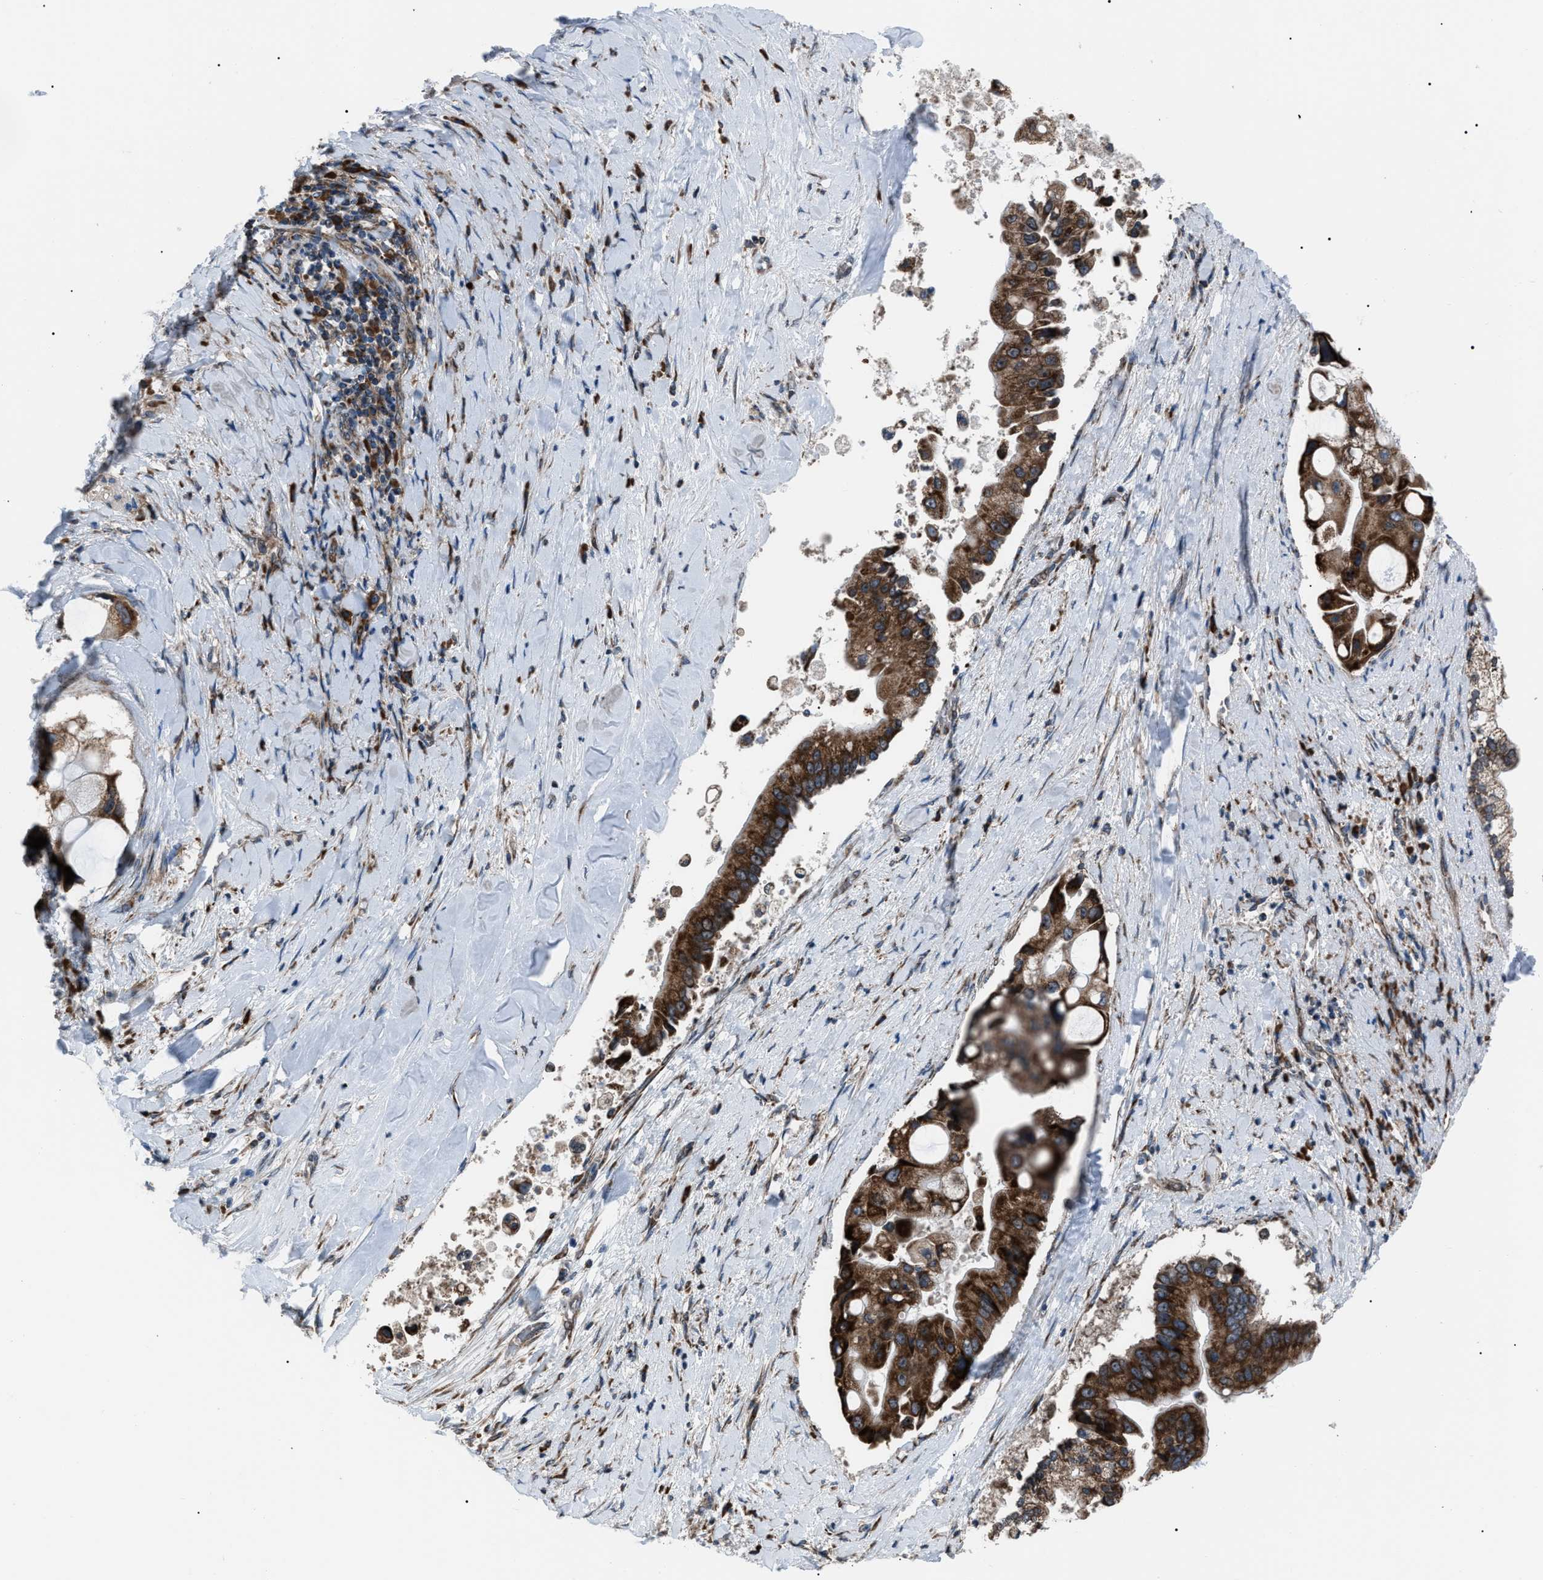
{"staining": {"intensity": "strong", "quantity": ">75%", "location": "cytoplasmic/membranous"}, "tissue": "liver cancer", "cell_type": "Tumor cells", "image_type": "cancer", "snomed": [{"axis": "morphology", "description": "Cholangiocarcinoma"}, {"axis": "topography", "description": "Liver"}], "caption": "Liver cancer (cholangiocarcinoma) stained with a brown dye shows strong cytoplasmic/membranous positive positivity in approximately >75% of tumor cells.", "gene": "AGO2", "patient": {"sex": "male", "age": 50}}